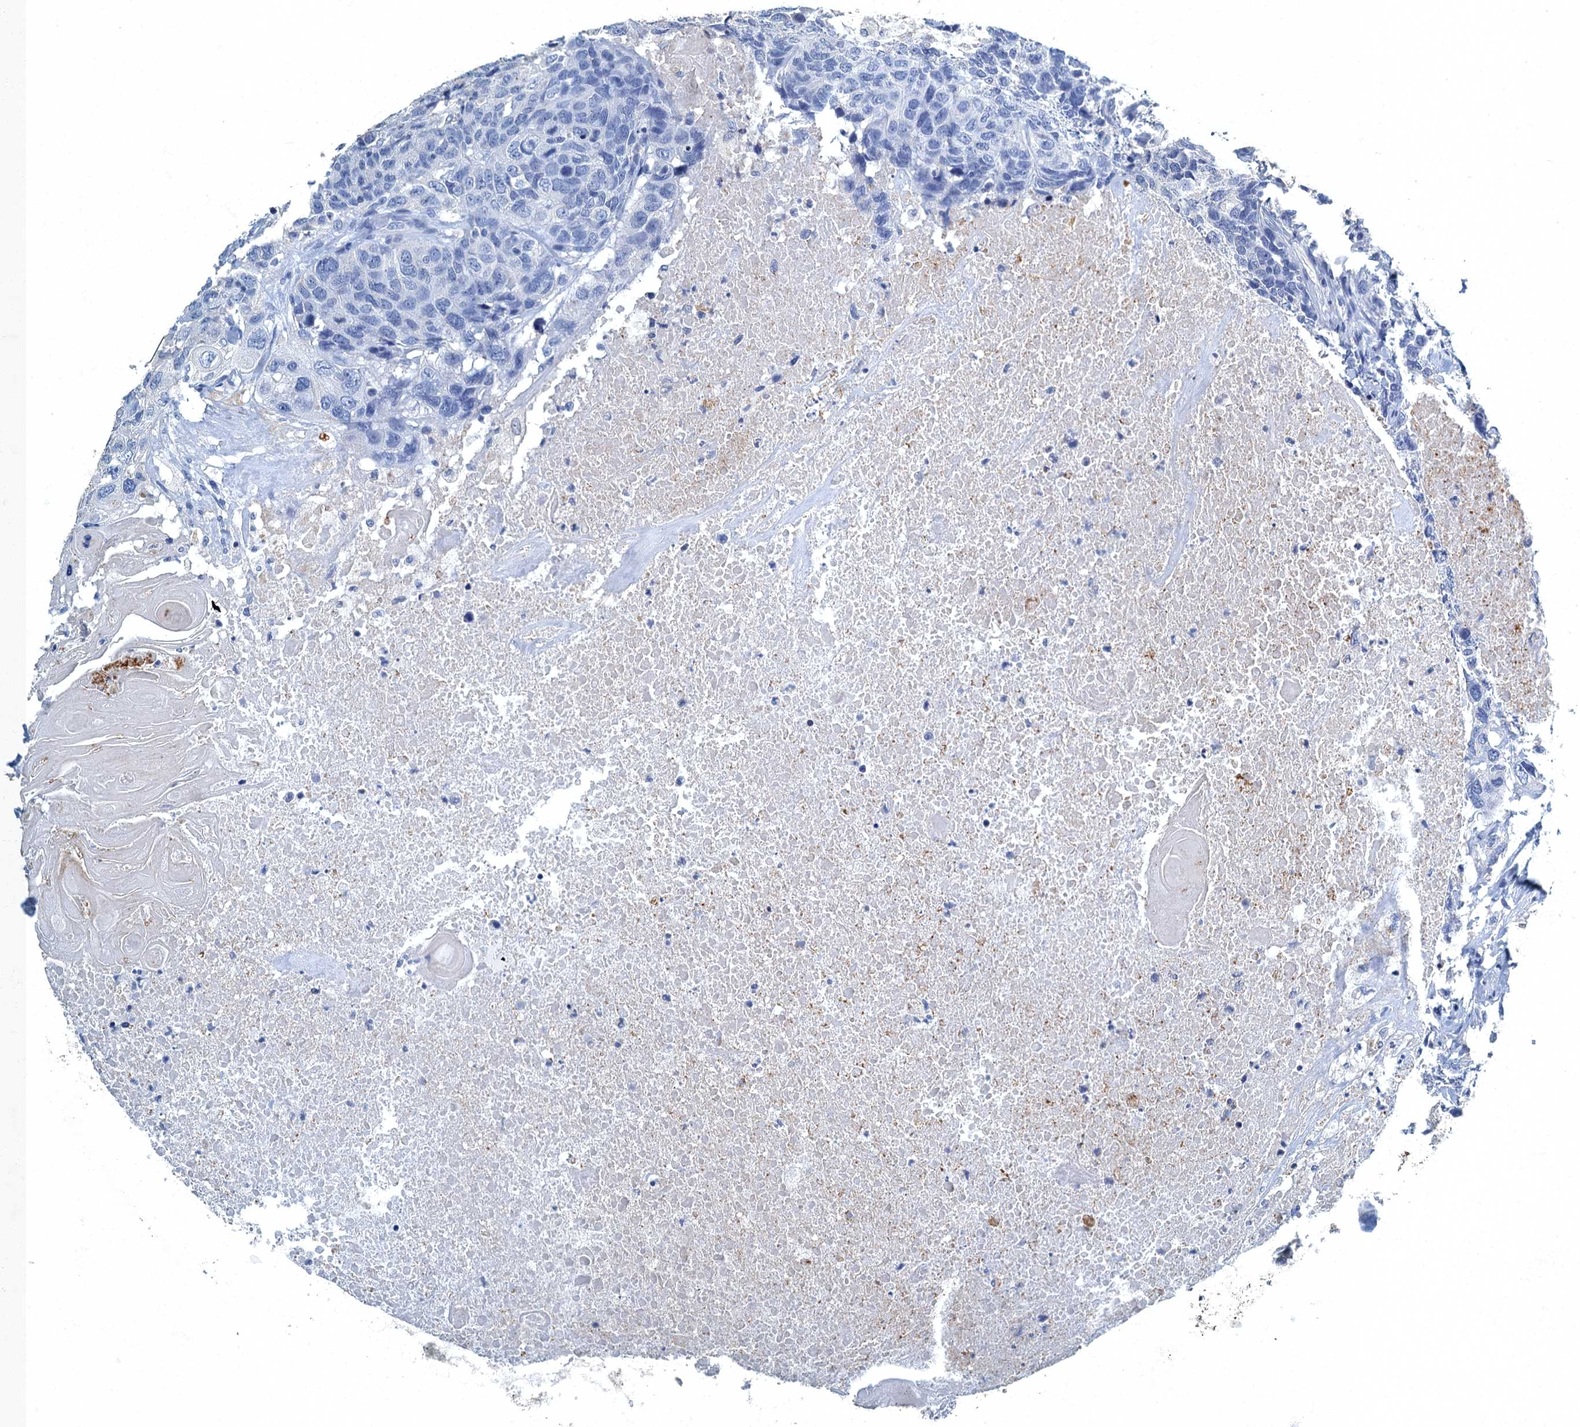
{"staining": {"intensity": "negative", "quantity": "none", "location": "none"}, "tissue": "head and neck cancer", "cell_type": "Tumor cells", "image_type": "cancer", "snomed": [{"axis": "morphology", "description": "Squamous cell carcinoma, NOS"}, {"axis": "topography", "description": "Head-Neck"}], "caption": "Immunohistochemistry micrograph of neoplastic tissue: human head and neck squamous cell carcinoma stained with DAB (3,3'-diaminobenzidine) displays no significant protein expression in tumor cells. Brightfield microscopy of IHC stained with DAB (brown) and hematoxylin (blue), captured at high magnification.", "gene": "GADL1", "patient": {"sex": "male", "age": 66}}